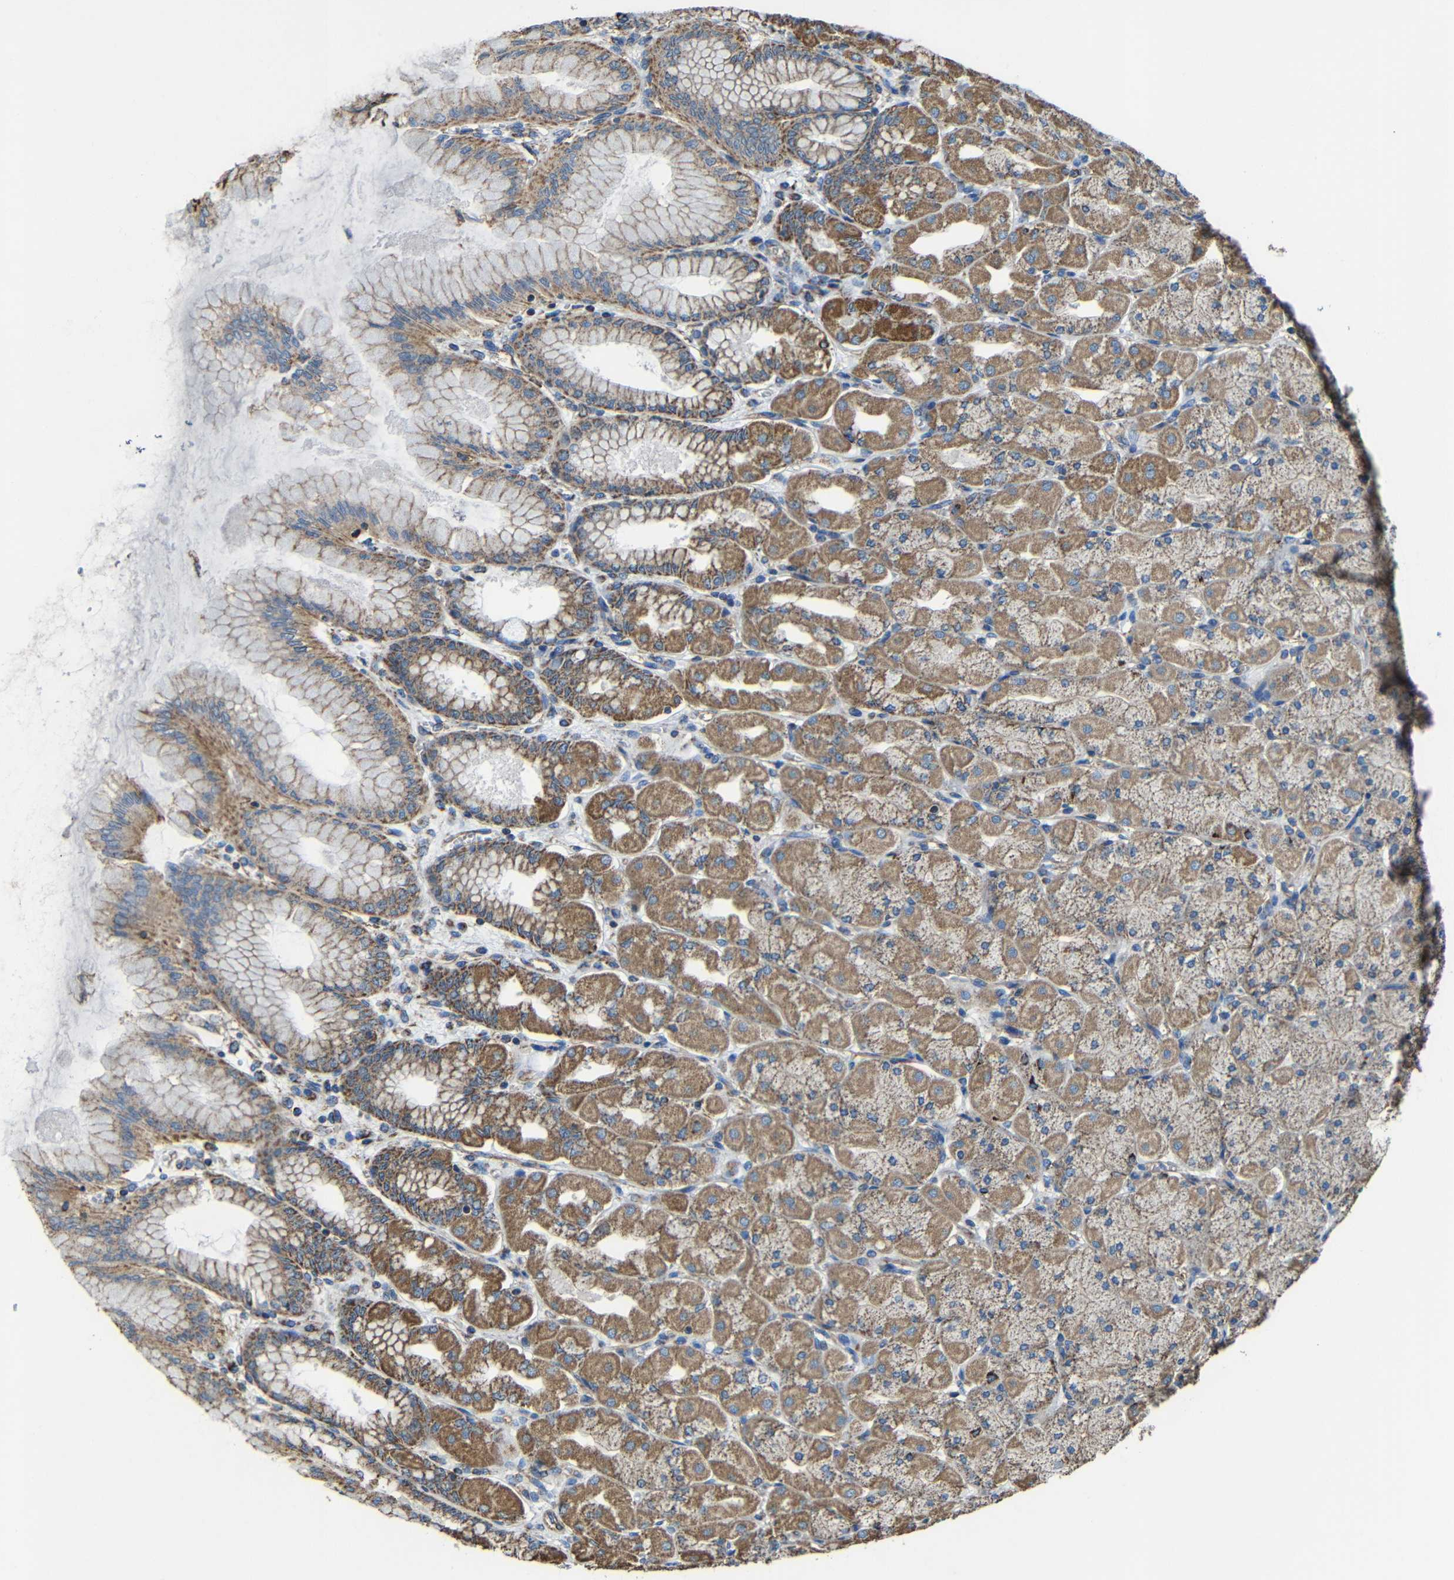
{"staining": {"intensity": "moderate", "quantity": ">75%", "location": "cytoplasmic/membranous"}, "tissue": "stomach", "cell_type": "Glandular cells", "image_type": "normal", "snomed": [{"axis": "morphology", "description": "Normal tissue, NOS"}, {"axis": "topography", "description": "Stomach, upper"}], "caption": "A high-resolution photomicrograph shows immunohistochemistry (IHC) staining of benign stomach, which exhibits moderate cytoplasmic/membranous staining in about >75% of glandular cells.", "gene": "INTS6L", "patient": {"sex": "female", "age": 56}}